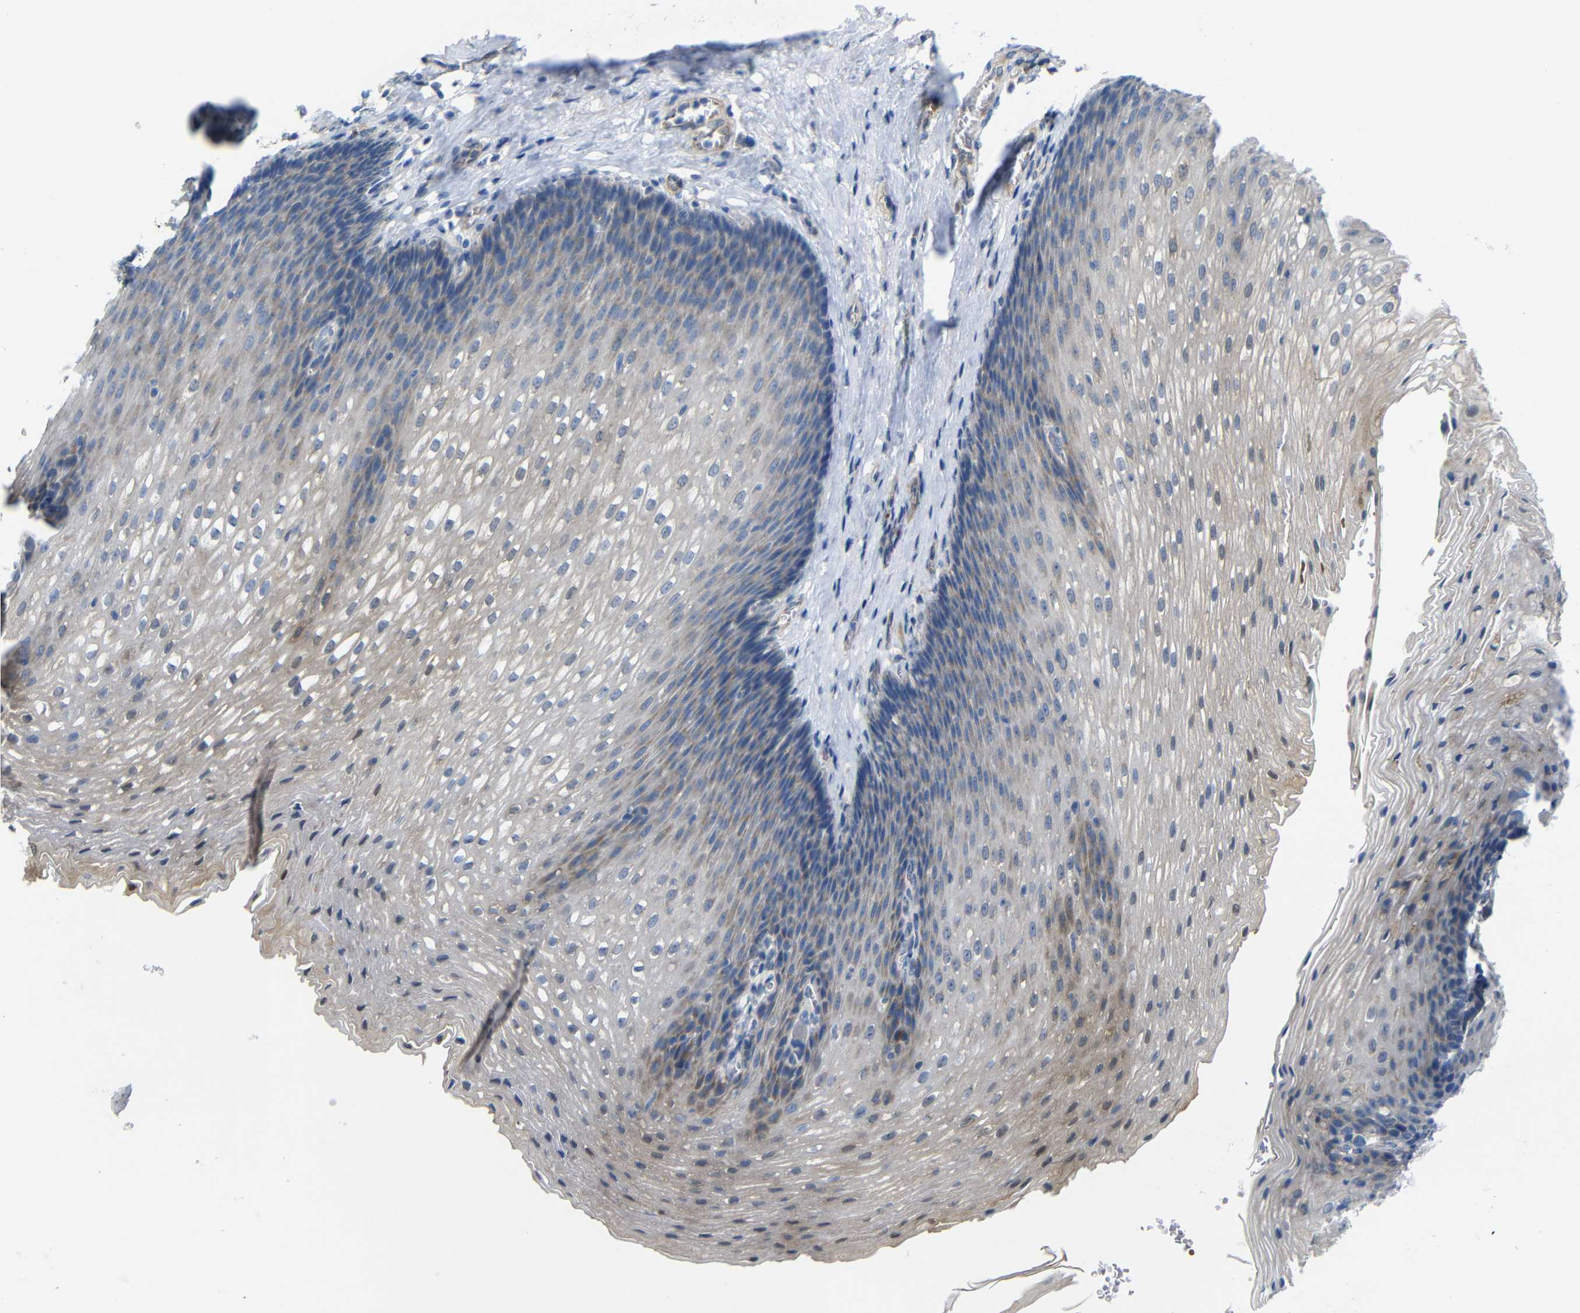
{"staining": {"intensity": "weak", "quantity": "<25%", "location": "cytoplasmic/membranous"}, "tissue": "esophagus", "cell_type": "Squamous epithelial cells", "image_type": "normal", "snomed": [{"axis": "morphology", "description": "Normal tissue, NOS"}, {"axis": "topography", "description": "Esophagus"}], "caption": "A high-resolution micrograph shows immunohistochemistry (IHC) staining of unremarkable esophagus, which demonstrates no significant staining in squamous epithelial cells.", "gene": "TBC1D32", "patient": {"sex": "male", "age": 48}}